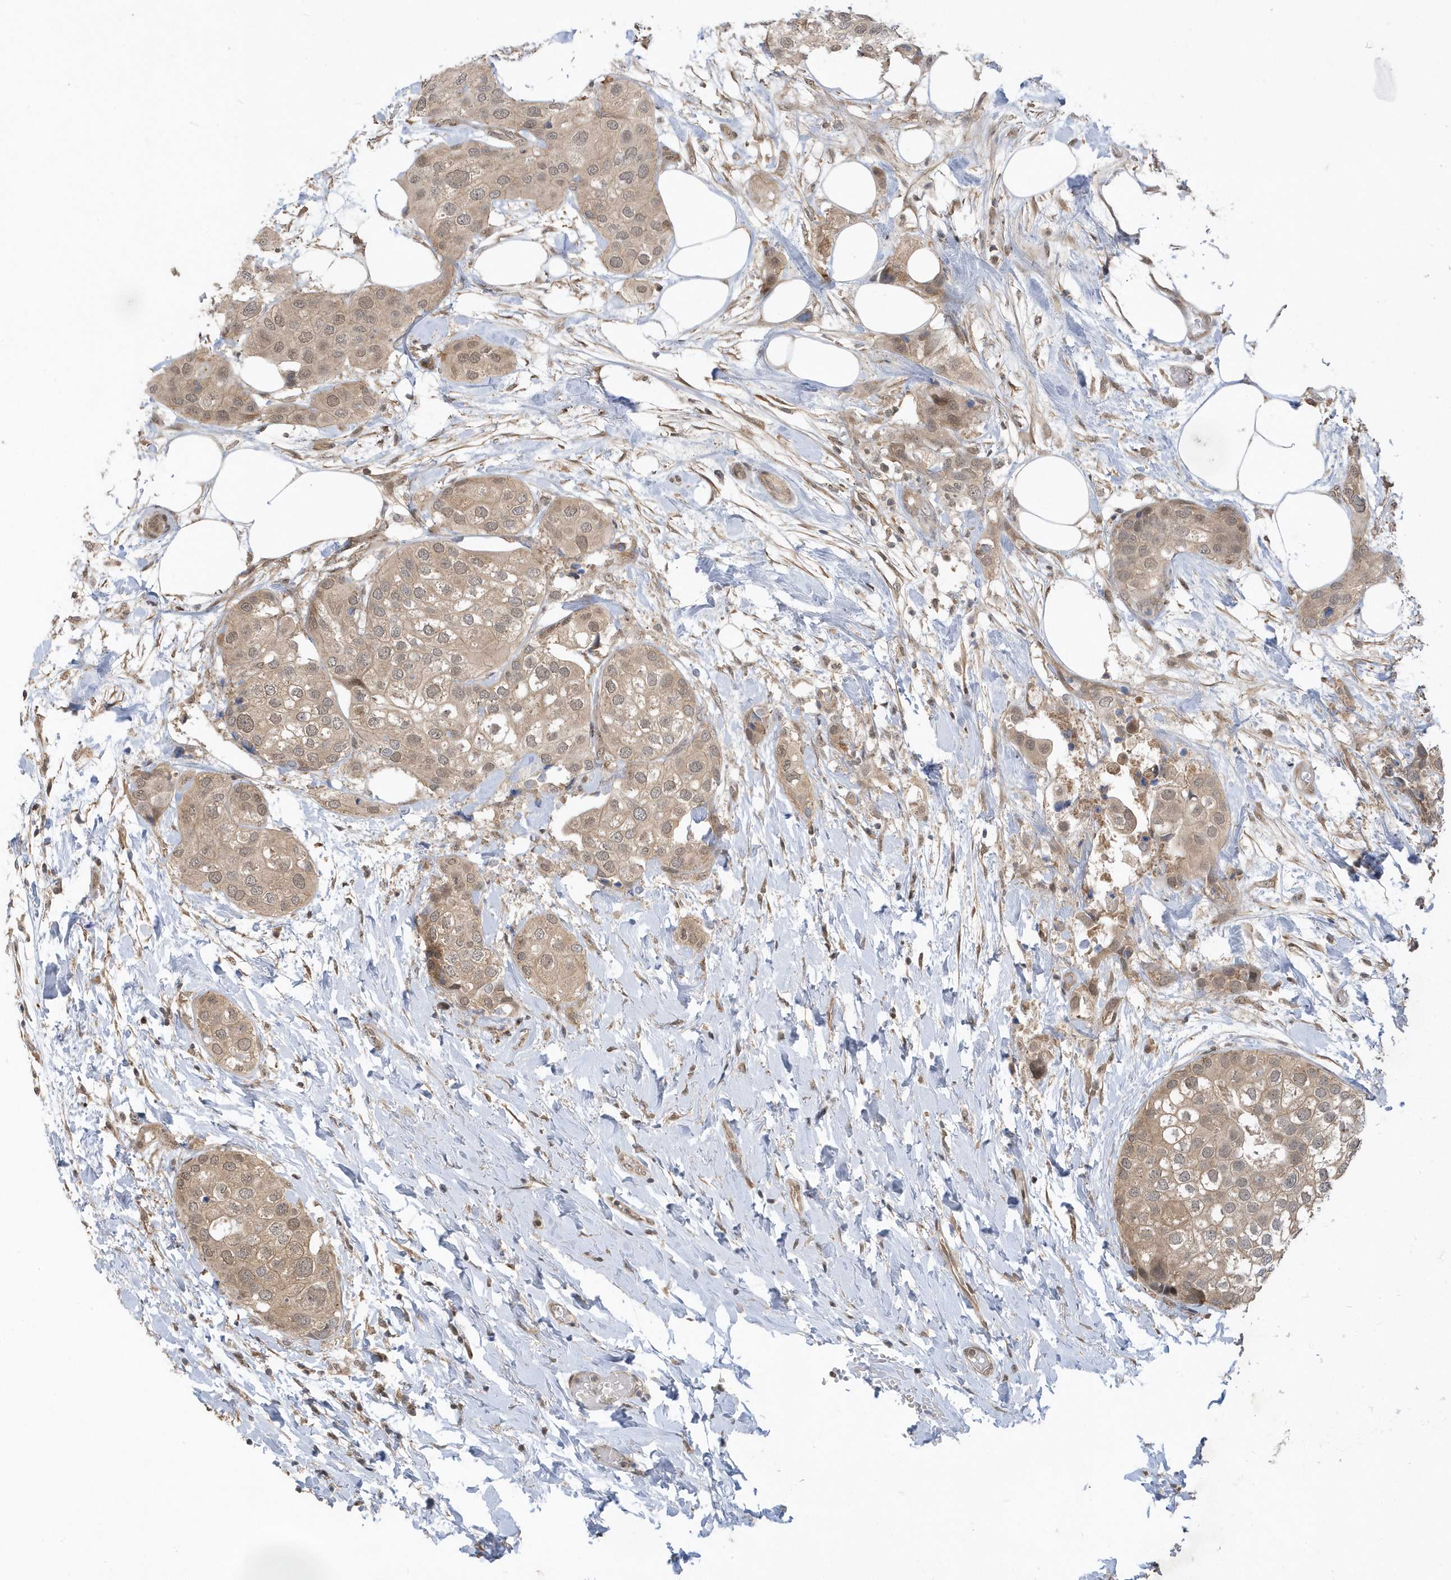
{"staining": {"intensity": "moderate", "quantity": ">75%", "location": "cytoplasmic/membranous,nuclear"}, "tissue": "urothelial cancer", "cell_type": "Tumor cells", "image_type": "cancer", "snomed": [{"axis": "morphology", "description": "Urothelial carcinoma, High grade"}, {"axis": "topography", "description": "Urinary bladder"}], "caption": "Moderate cytoplasmic/membranous and nuclear positivity is present in approximately >75% of tumor cells in urothelial cancer.", "gene": "USP53", "patient": {"sex": "male", "age": 64}}